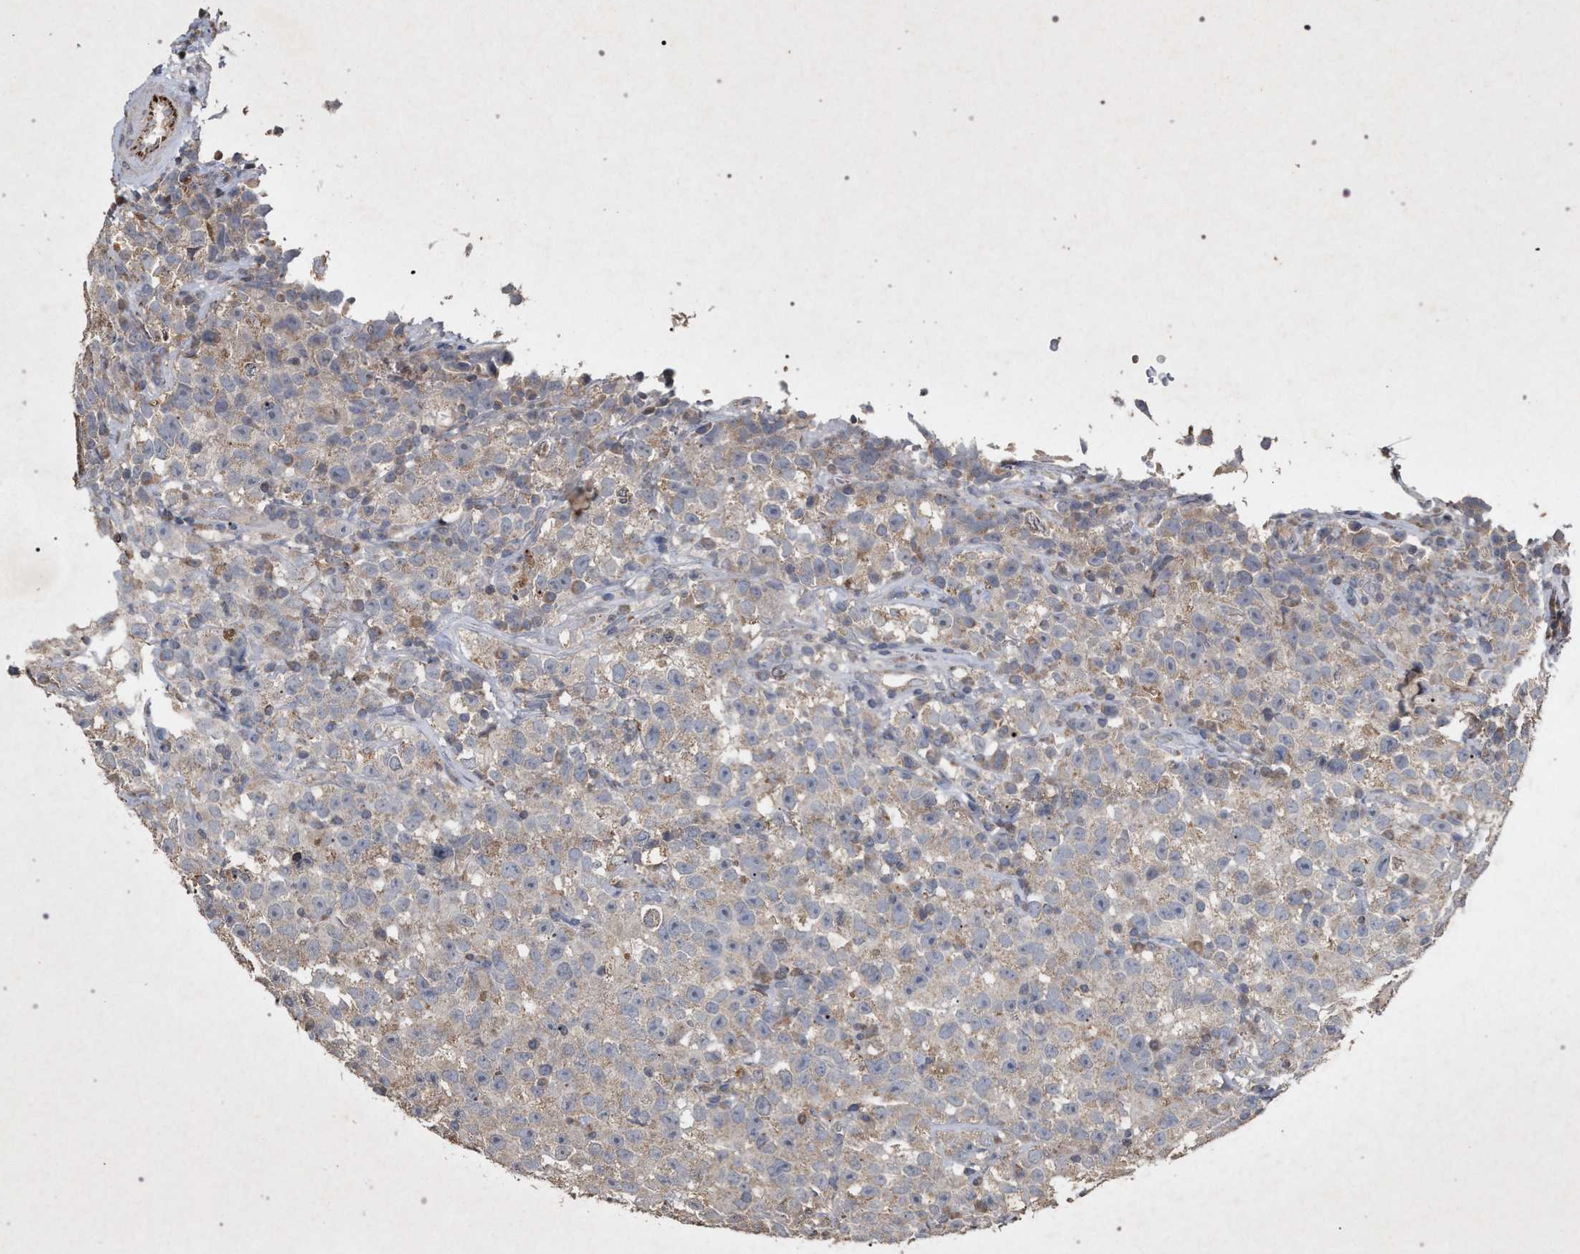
{"staining": {"intensity": "negative", "quantity": "none", "location": "none"}, "tissue": "testis cancer", "cell_type": "Tumor cells", "image_type": "cancer", "snomed": [{"axis": "morphology", "description": "Seminoma, NOS"}, {"axis": "topography", "description": "Testis"}], "caption": "Tumor cells are negative for protein expression in human testis cancer (seminoma).", "gene": "PKD2L1", "patient": {"sex": "male", "age": 22}}